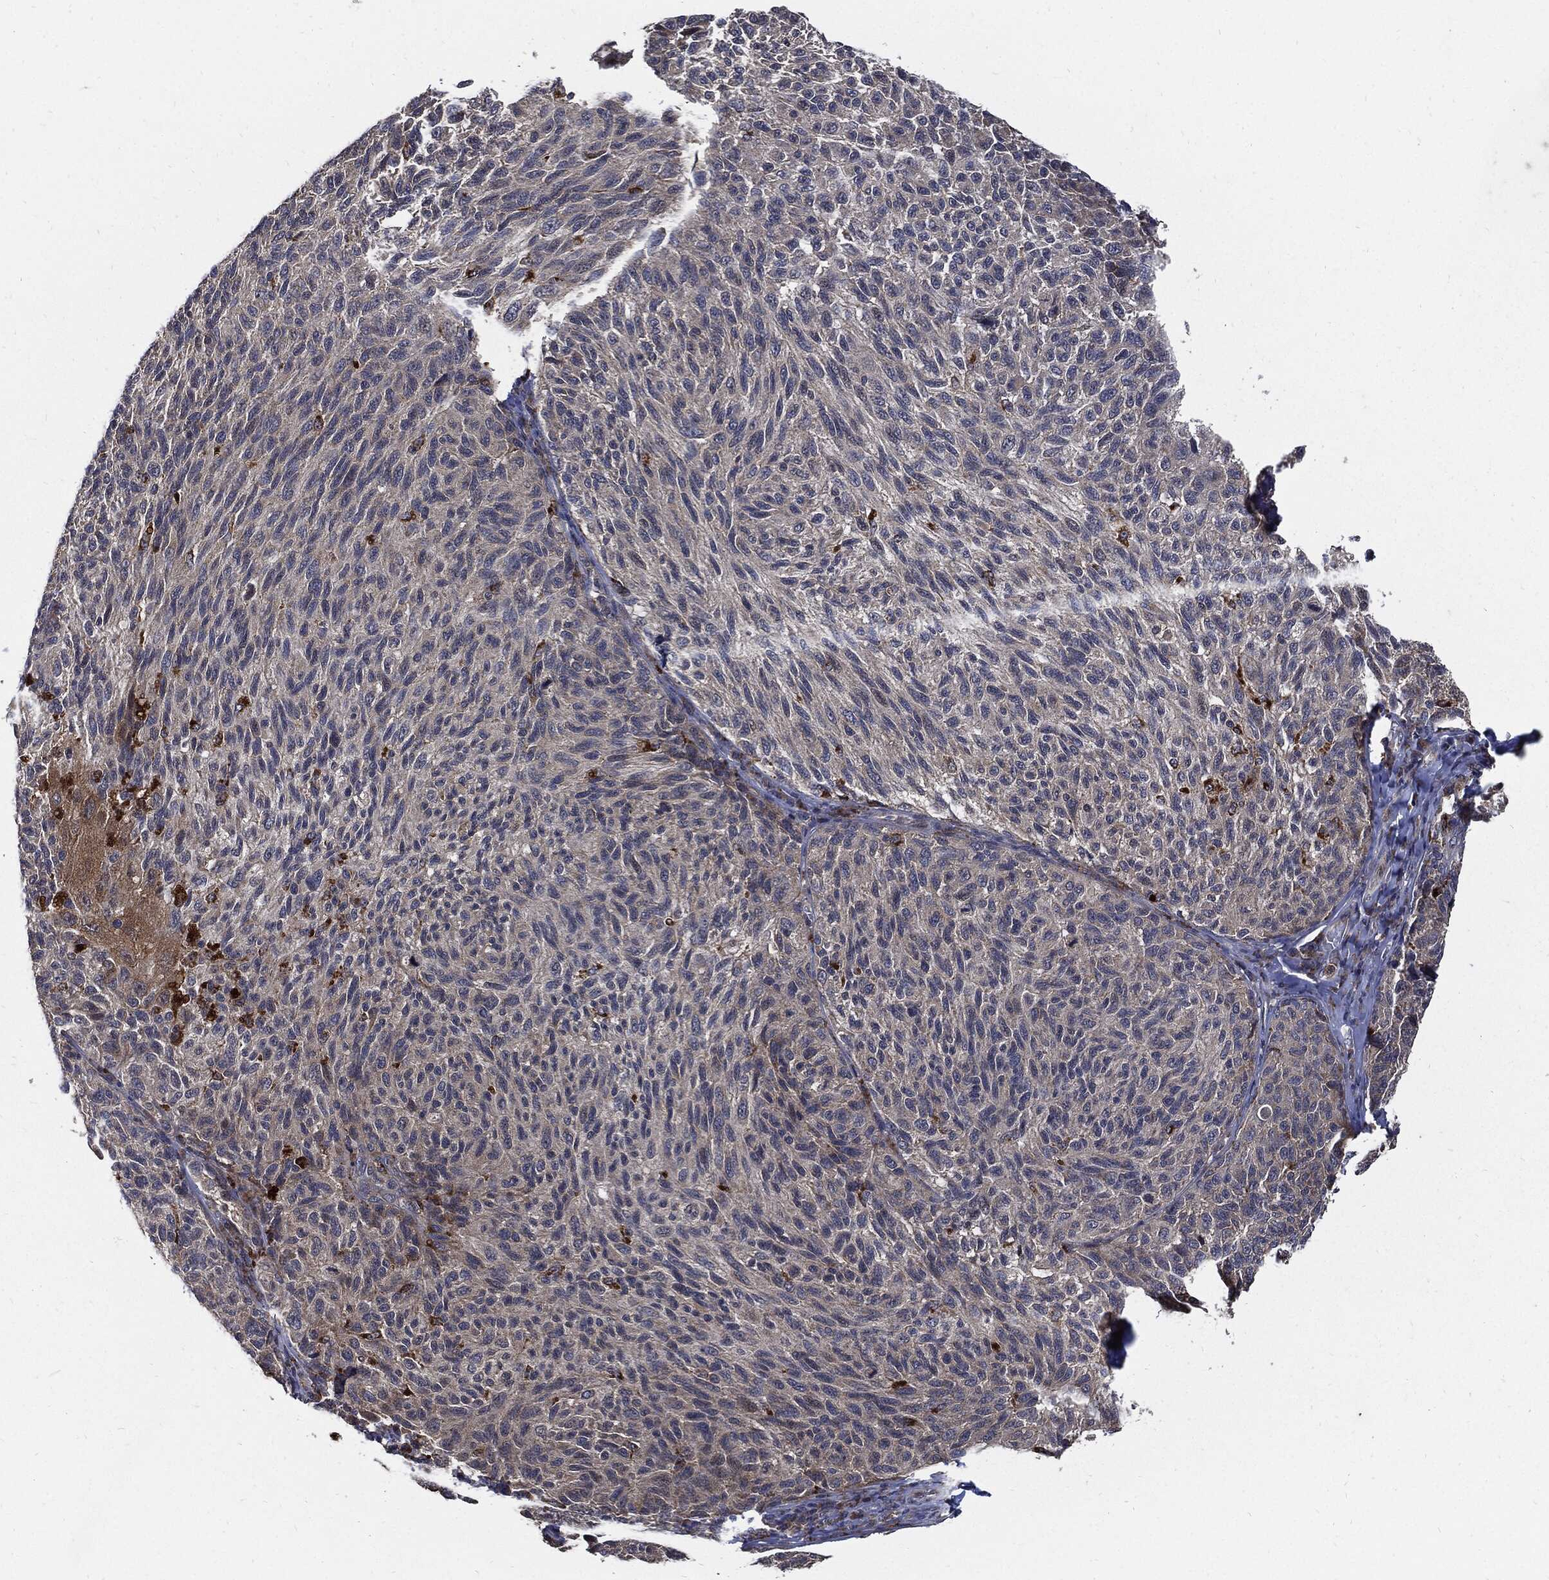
{"staining": {"intensity": "weak", "quantity": "<25%", "location": "cytoplasmic/membranous"}, "tissue": "melanoma", "cell_type": "Tumor cells", "image_type": "cancer", "snomed": [{"axis": "morphology", "description": "Malignant melanoma, NOS"}, {"axis": "topography", "description": "Skin"}], "caption": "High power microscopy micrograph of an IHC histopathology image of melanoma, revealing no significant expression in tumor cells.", "gene": "SLC31A2", "patient": {"sex": "female", "age": 73}}